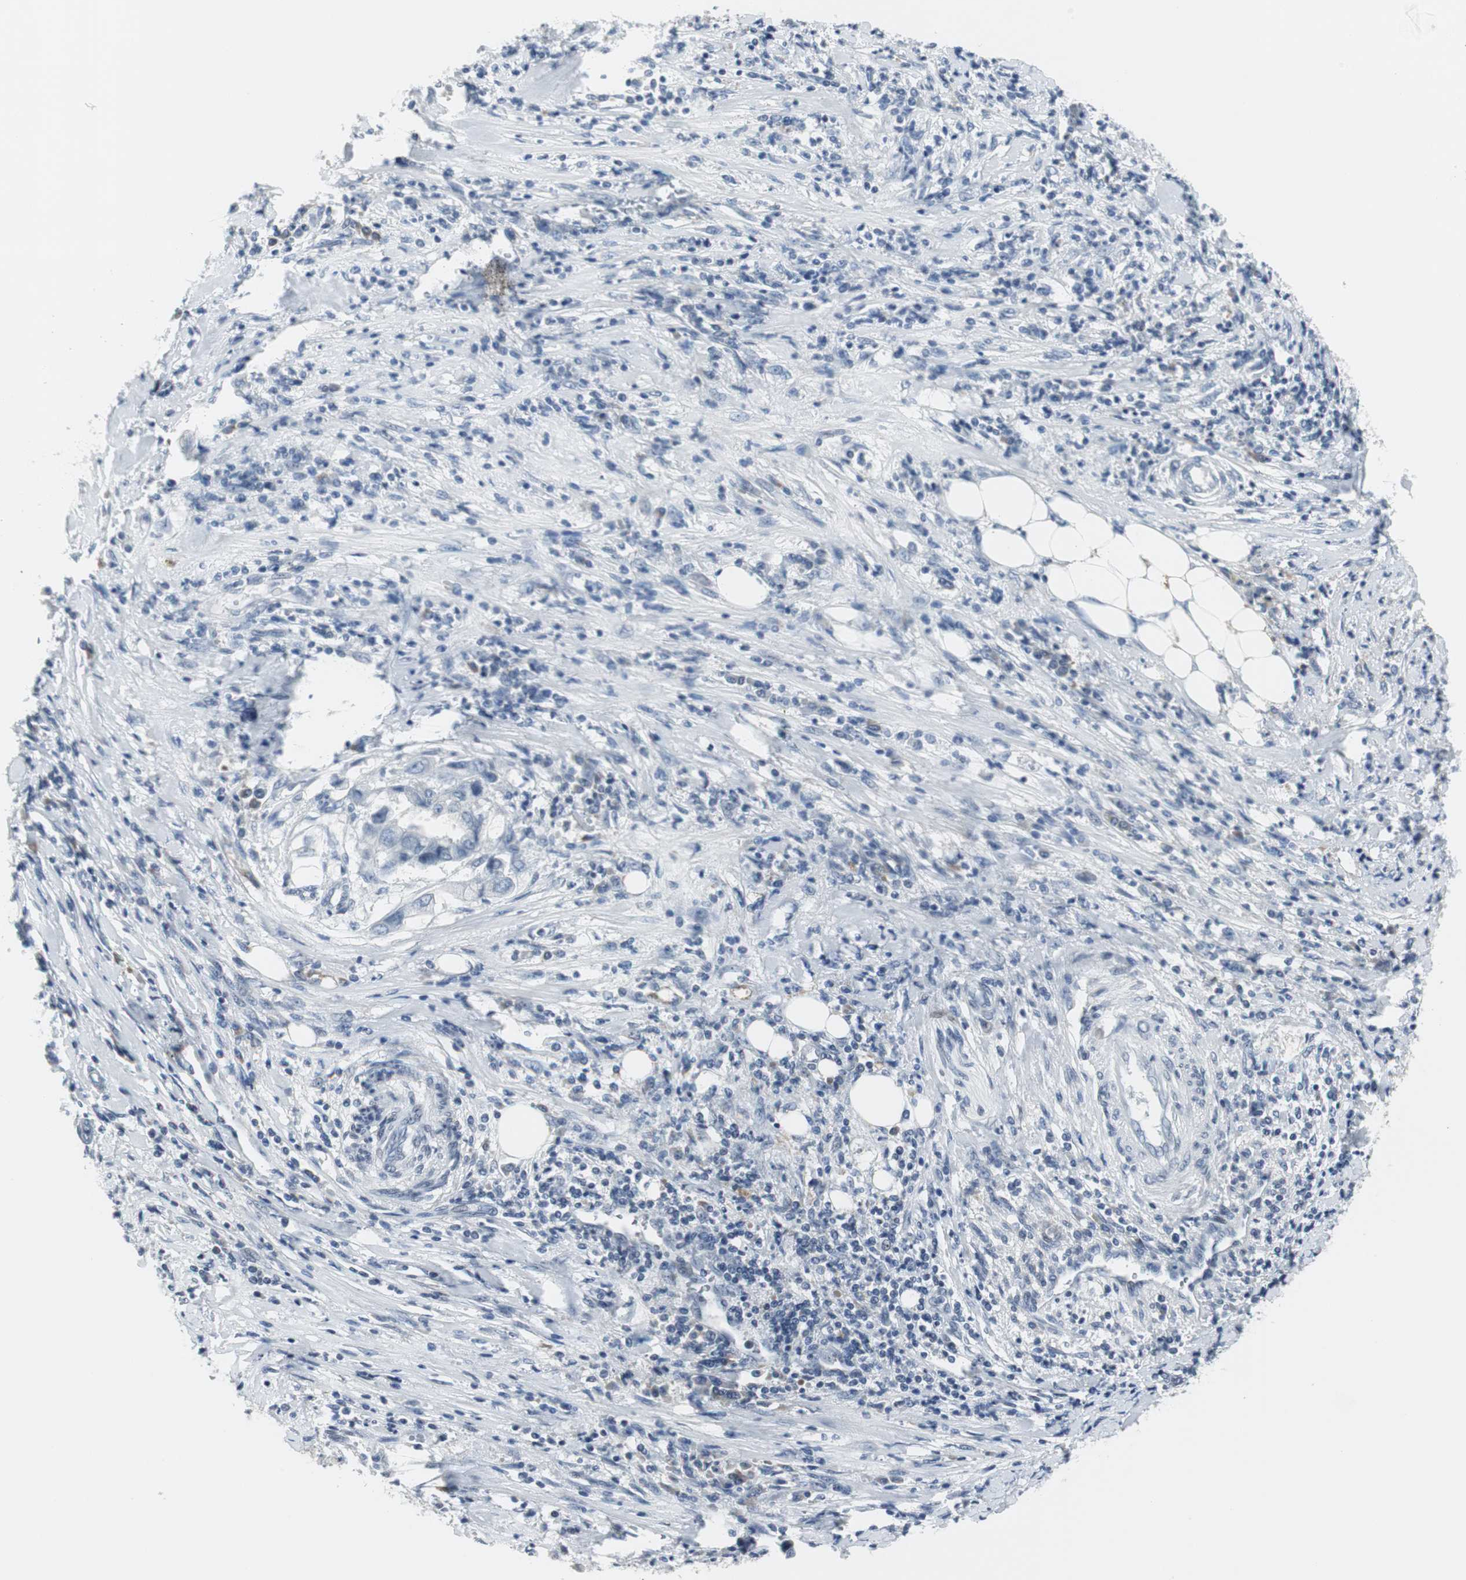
{"staining": {"intensity": "negative", "quantity": "none", "location": "none"}, "tissue": "stomach cancer", "cell_type": "Tumor cells", "image_type": "cancer", "snomed": [{"axis": "morphology", "description": "Adenocarcinoma, NOS"}, {"axis": "topography", "description": "Stomach"}], "caption": "Protein analysis of stomach cancer reveals no significant expression in tumor cells.", "gene": "ELK1", "patient": {"sex": "male", "age": 62}}